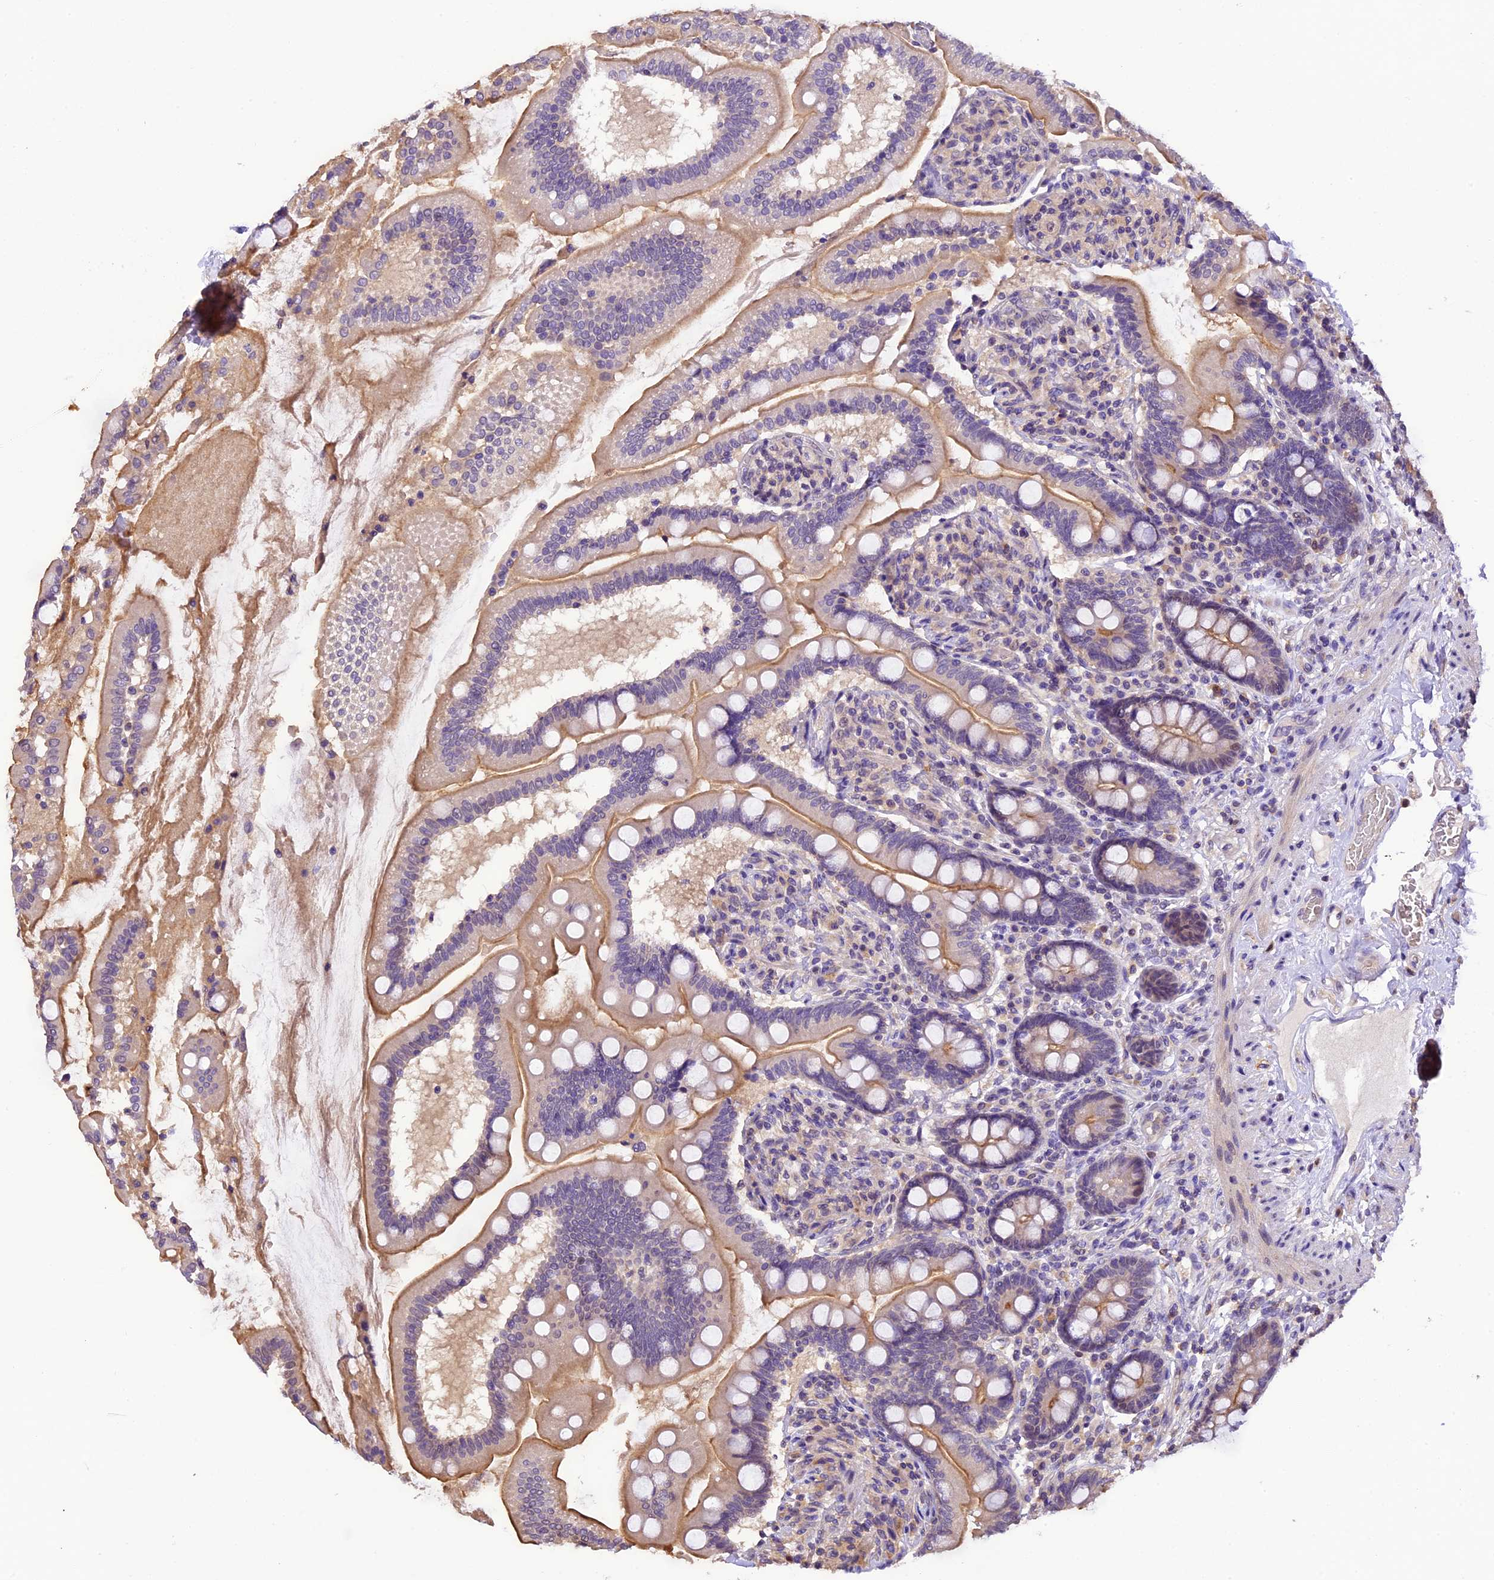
{"staining": {"intensity": "moderate", "quantity": "<25%", "location": "cytoplasmic/membranous"}, "tissue": "small intestine", "cell_type": "Glandular cells", "image_type": "normal", "snomed": [{"axis": "morphology", "description": "Normal tissue, NOS"}, {"axis": "topography", "description": "Small intestine"}], "caption": "Immunohistochemistry micrograph of benign small intestine: small intestine stained using immunohistochemistry (IHC) reveals low levels of moderate protein expression localized specifically in the cytoplasmic/membranous of glandular cells, appearing as a cytoplasmic/membranous brown color.", "gene": "DGKH", "patient": {"sex": "female", "age": 64}}